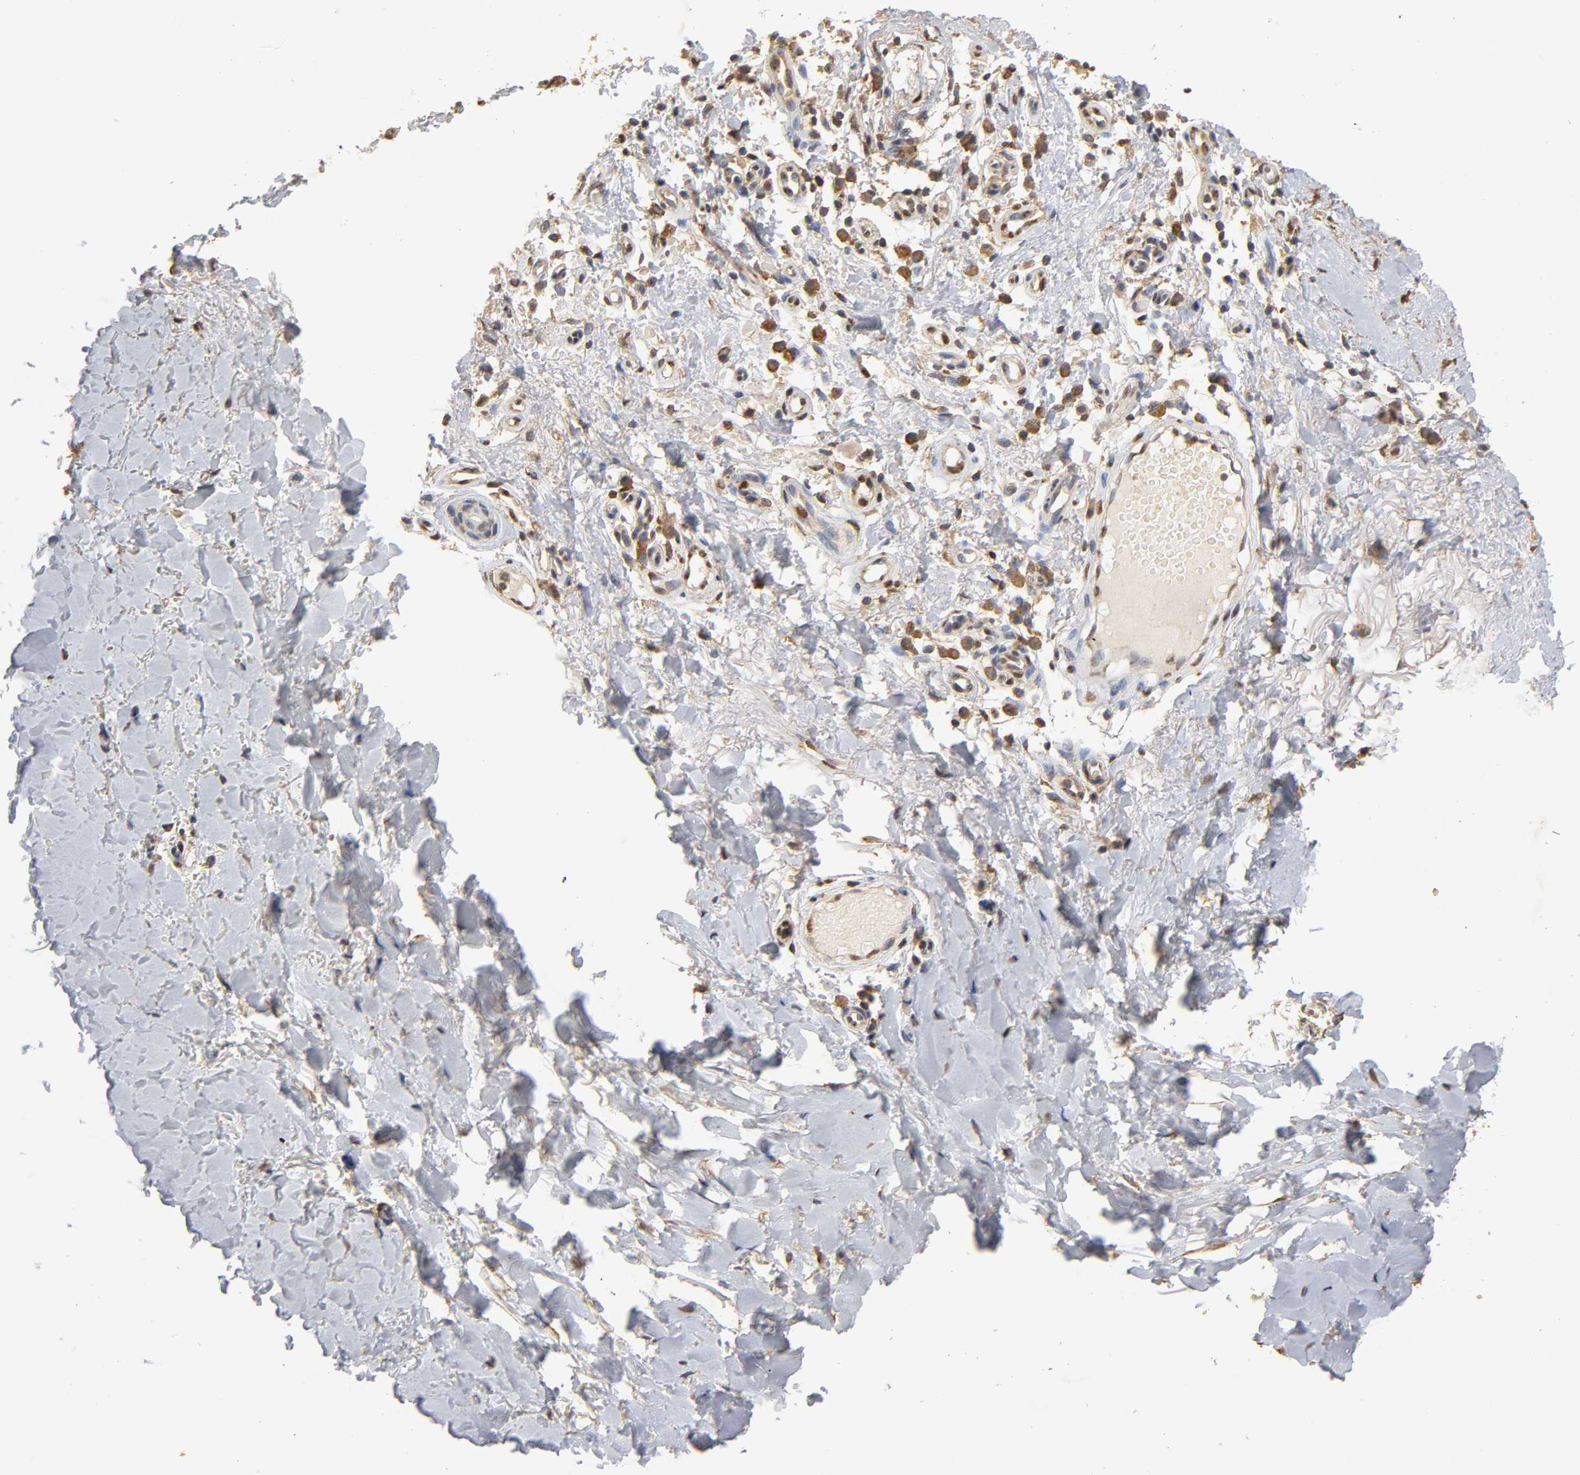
{"staining": {"intensity": "strong", "quantity": "25%-75%", "location": "cytoplasmic/membranous"}, "tissue": "skin cancer", "cell_type": "Tumor cells", "image_type": "cancer", "snomed": [{"axis": "morphology", "description": "Fibrosis, NOS"}, {"axis": "morphology", "description": "Basal cell carcinoma"}, {"axis": "topography", "description": "Skin"}], "caption": "An image of skin cancer (basal cell carcinoma) stained for a protein reveals strong cytoplasmic/membranous brown staining in tumor cells. The staining was performed using DAB to visualize the protein expression in brown, while the nuclei were stained in blue with hematoxylin (Magnification: 20x).", "gene": "PKN1", "patient": {"sex": "male", "age": 76}}